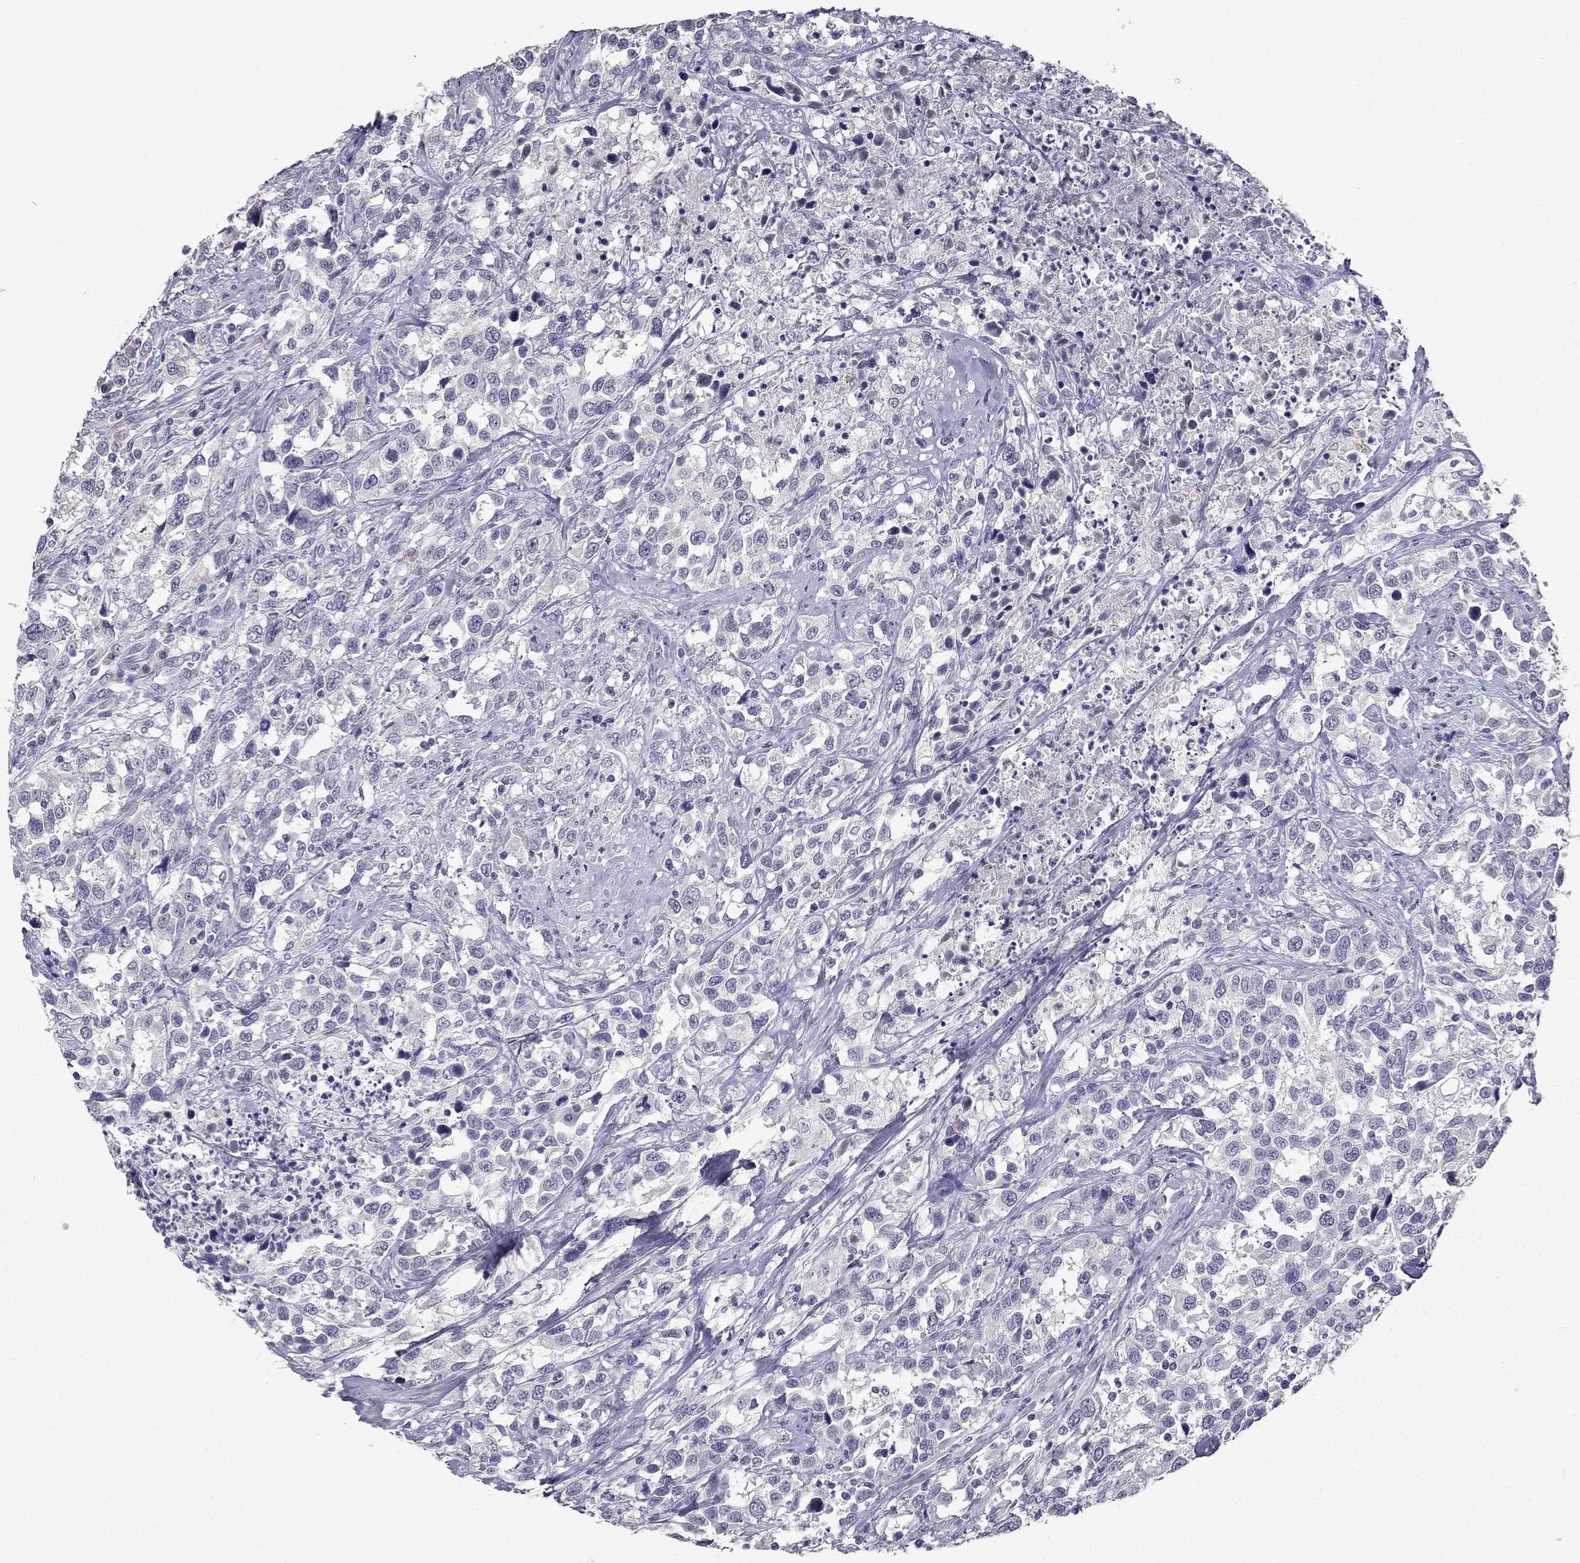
{"staining": {"intensity": "negative", "quantity": "none", "location": "none"}, "tissue": "urothelial cancer", "cell_type": "Tumor cells", "image_type": "cancer", "snomed": [{"axis": "morphology", "description": "Urothelial carcinoma, NOS"}, {"axis": "morphology", "description": "Urothelial carcinoma, High grade"}, {"axis": "topography", "description": "Urinary bladder"}], "caption": "Human urothelial cancer stained for a protein using immunohistochemistry (IHC) exhibits no staining in tumor cells.", "gene": "SCG5", "patient": {"sex": "female", "age": 64}}